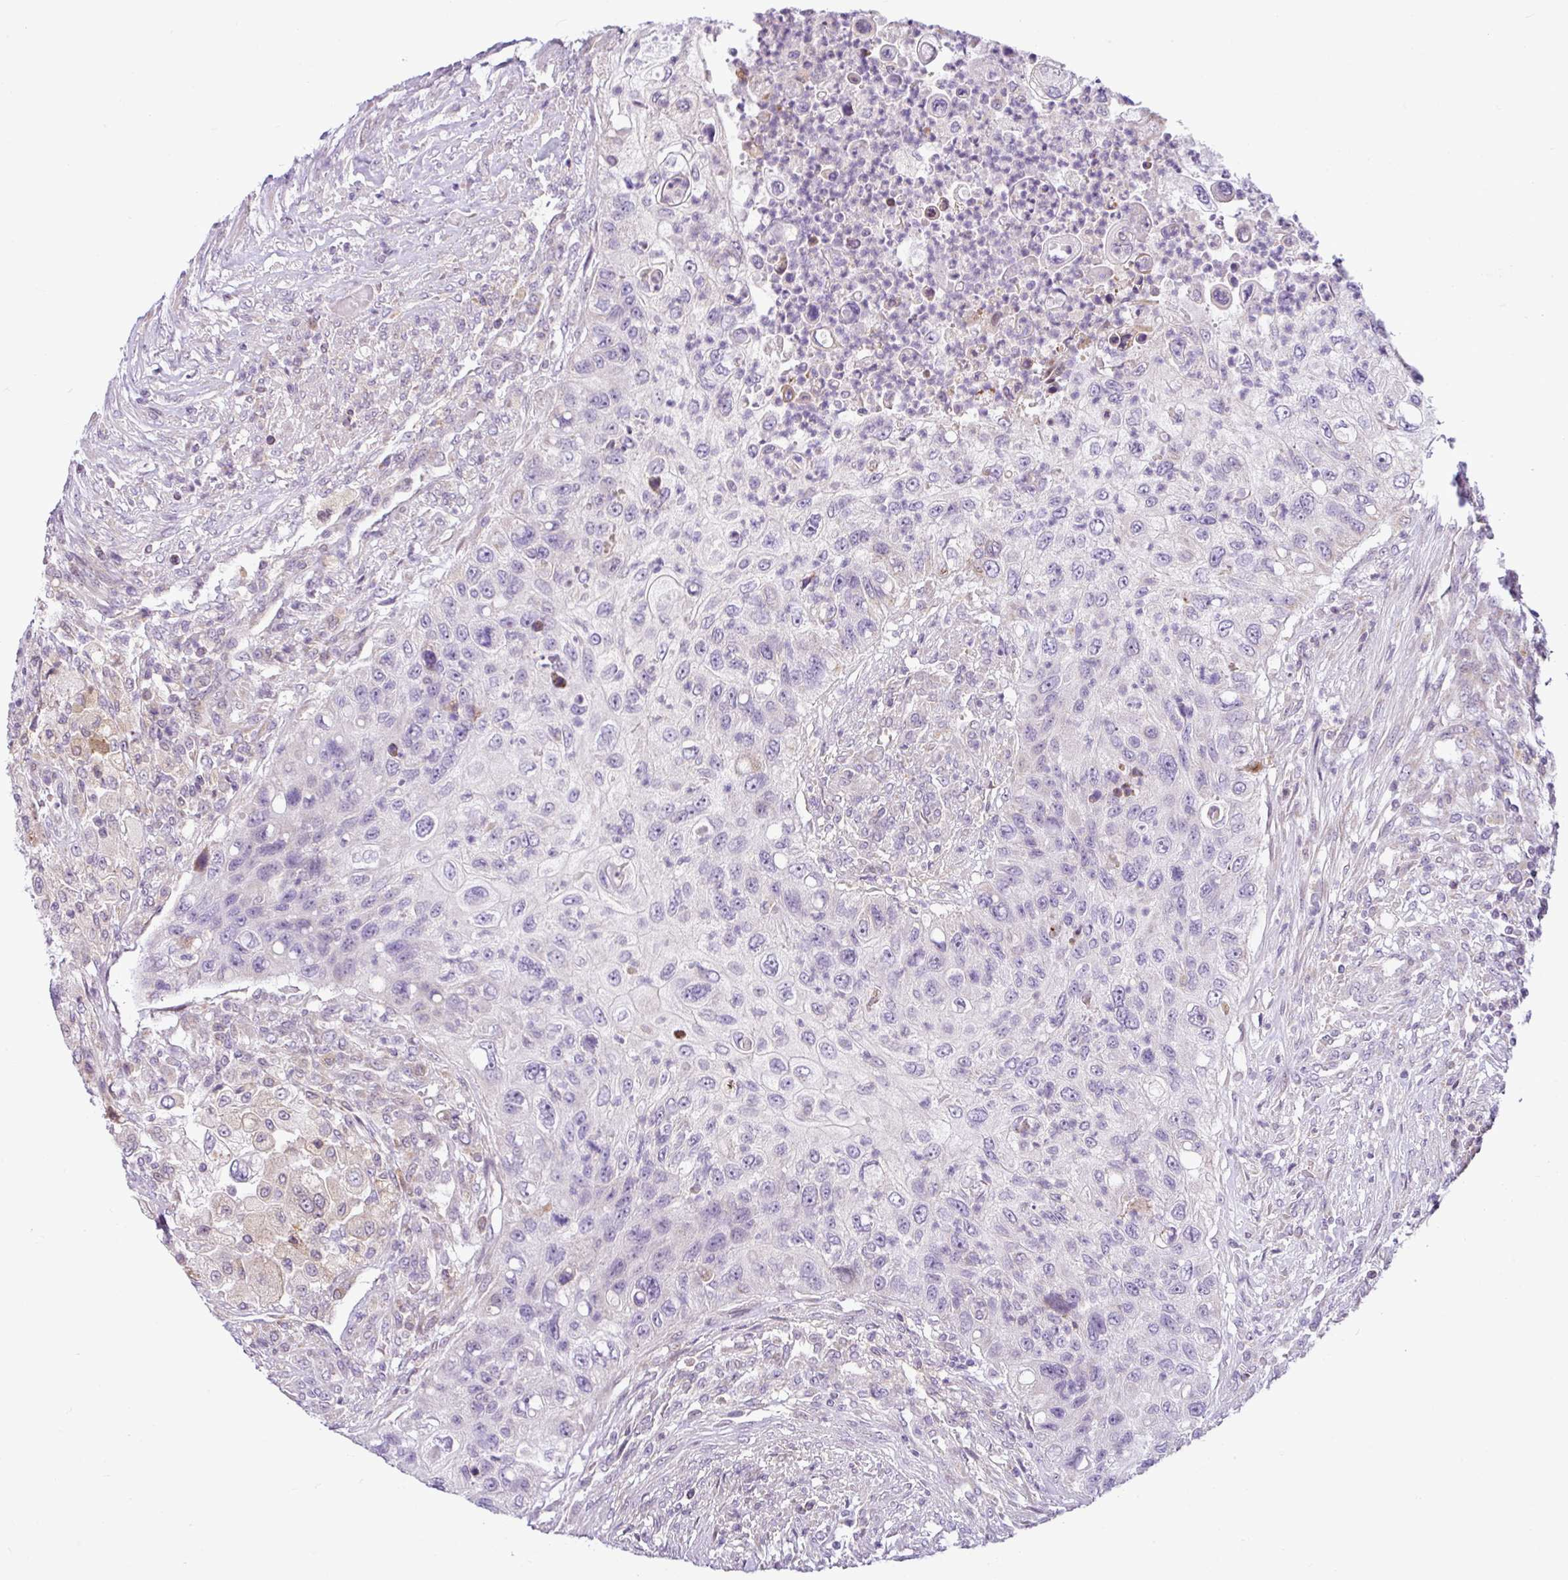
{"staining": {"intensity": "negative", "quantity": "none", "location": "none"}, "tissue": "urothelial cancer", "cell_type": "Tumor cells", "image_type": "cancer", "snomed": [{"axis": "morphology", "description": "Urothelial carcinoma, High grade"}, {"axis": "topography", "description": "Urinary bladder"}], "caption": "Tumor cells show no significant staining in urothelial carcinoma (high-grade).", "gene": "NDUFB2", "patient": {"sex": "female", "age": 60}}